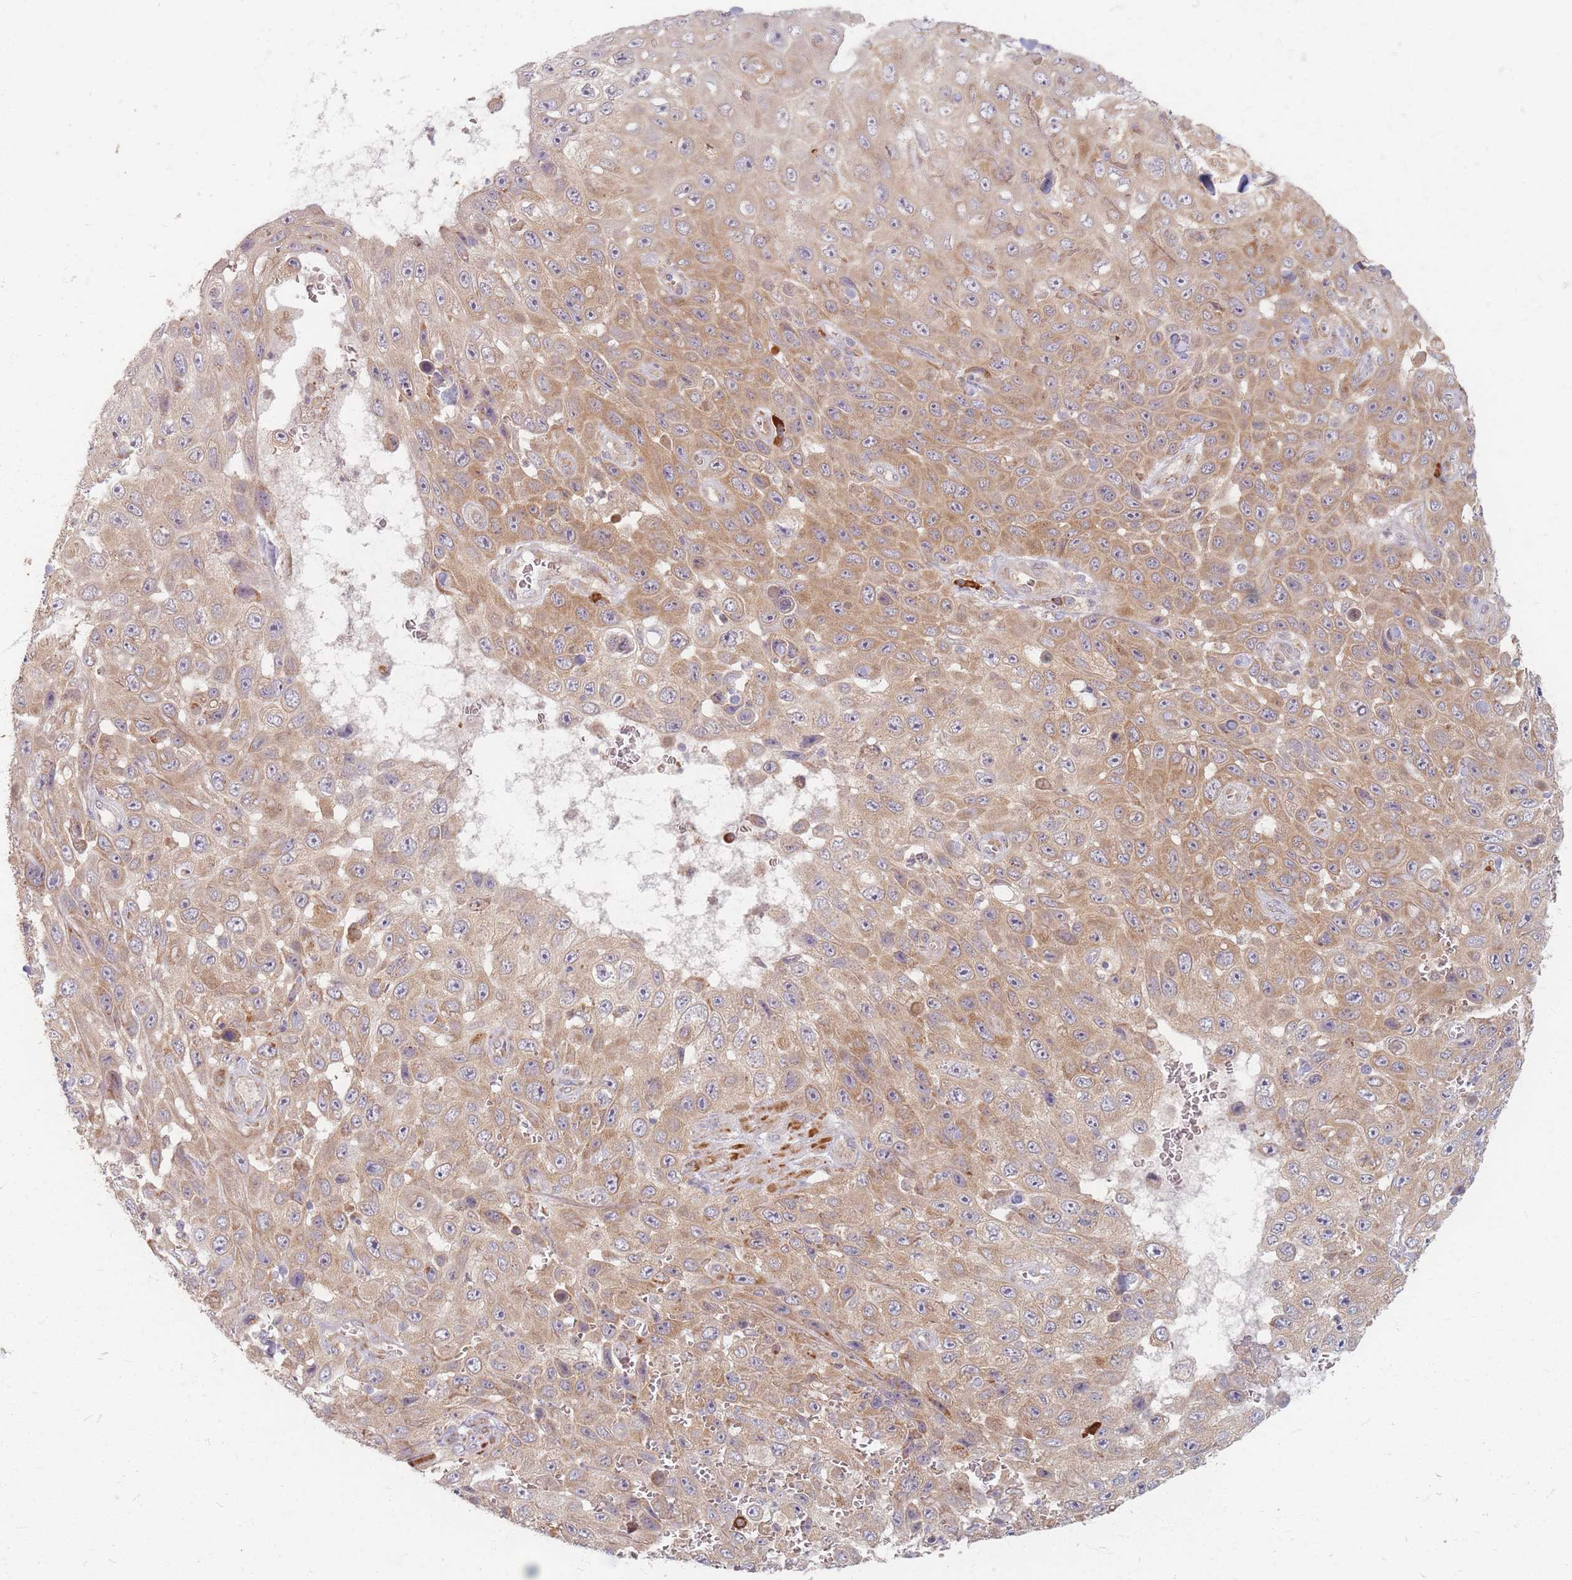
{"staining": {"intensity": "moderate", "quantity": "25%-75%", "location": "cytoplasmic/membranous"}, "tissue": "skin cancer", "cell_type": "Tumor cells", "image_type": "cancer", "snomed": [{"axis": "morphology", "description": "Squamous cell carcinoma, NOS"}, {"axis": "topography", "description": "Skin"}], "caption": "Protein staining of squamous cell carcinoma (skin) tissue reveals moderate cytoplasmic/membranous staining in about 25%-75% of tumor cells.", "gene": "SMIM14", "patient": {"sex": "male", "age": 82}}